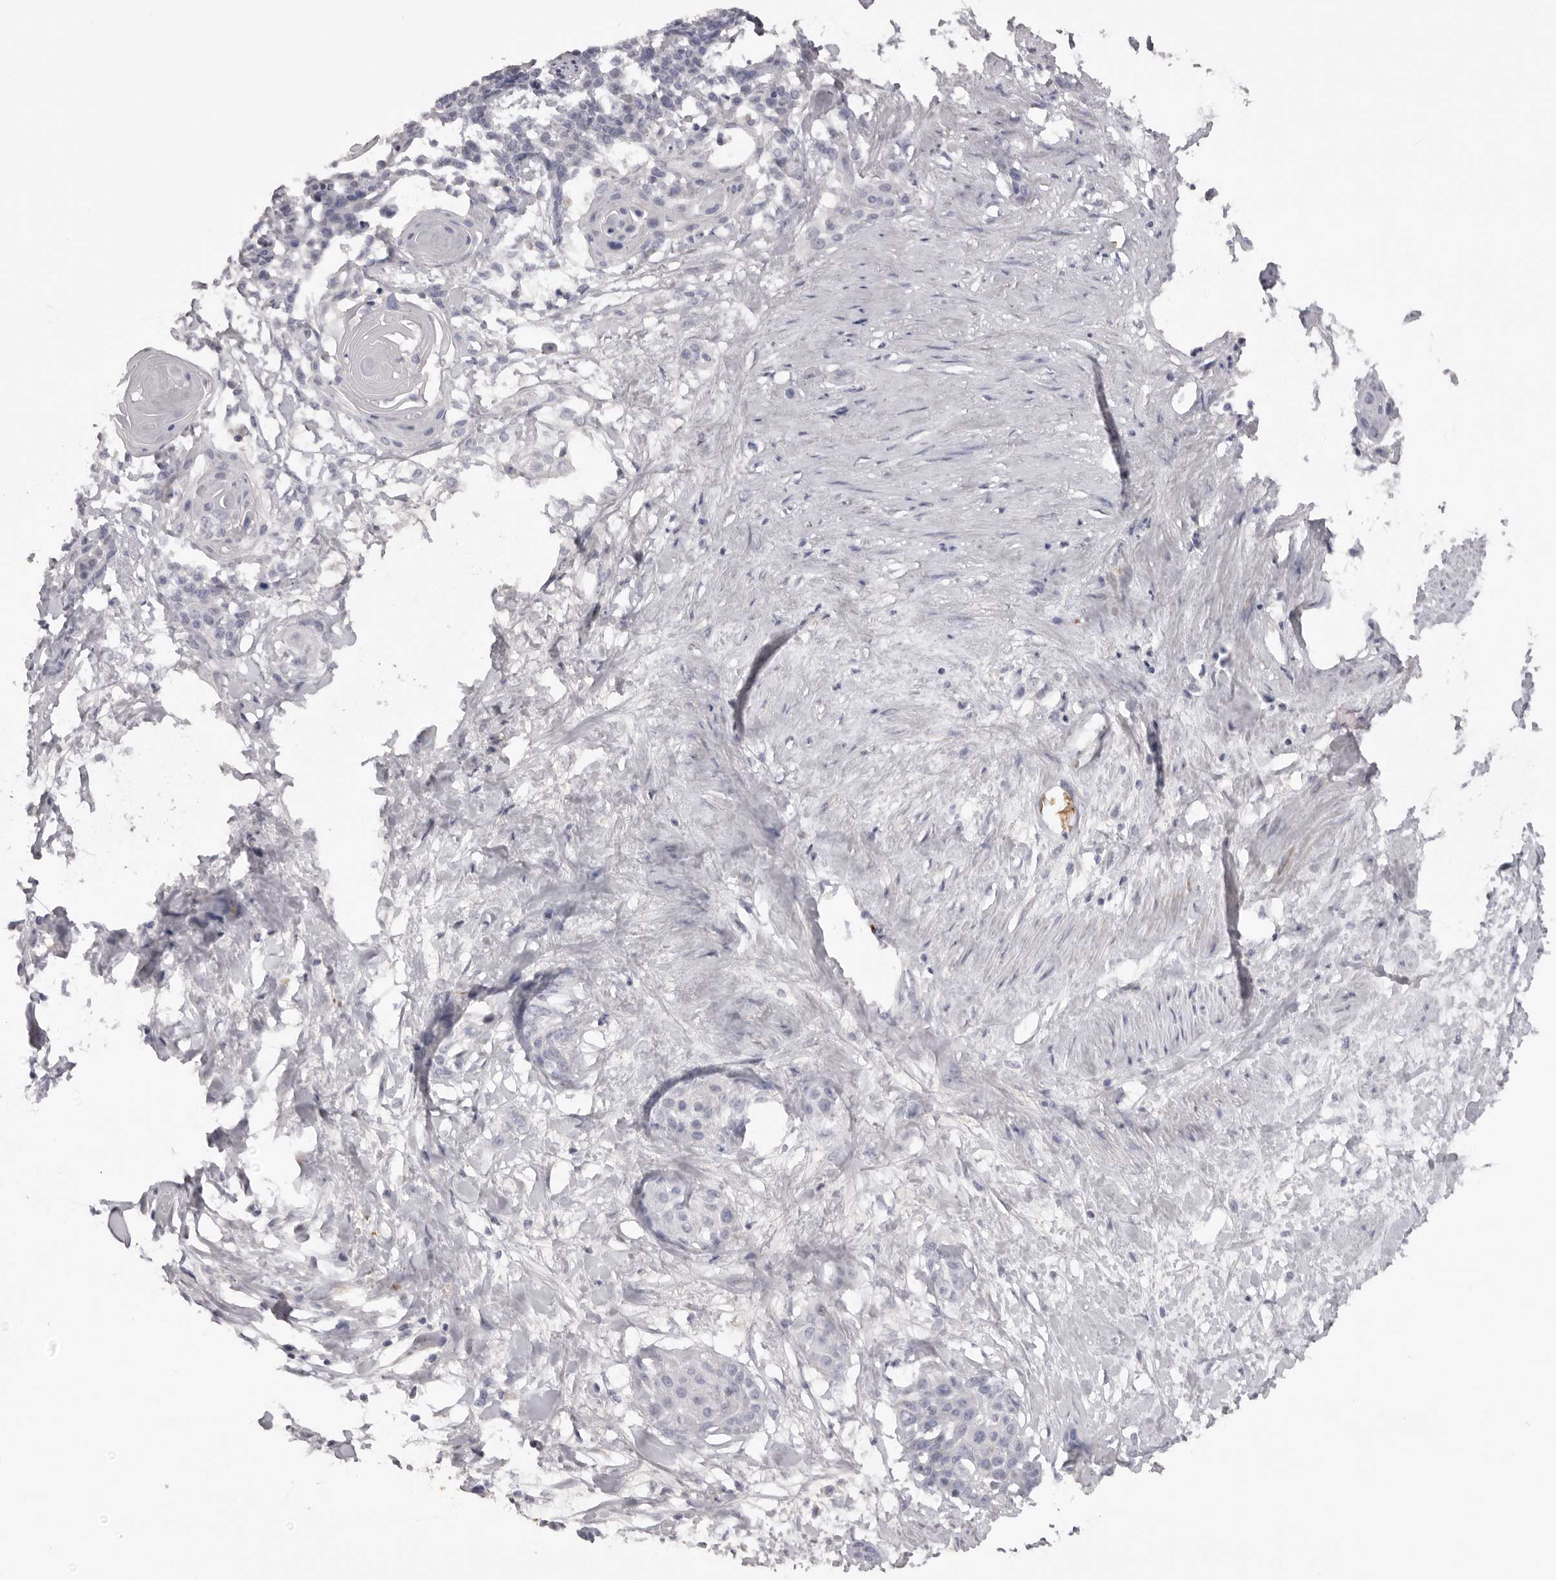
{"staining": {"intensity": "negative", "quantity": "none", "location": "none"}, "tissue": "cervical cancer", "cell_type": "Tumor cells", "image_type": "cancer", "snomed": [{"axis": "morphology", "description": "Squamous cell carcinoma, NOS"}, {"axis": "topography", "description": "Cervix"}], "caption": "High magnification brightfield microscopy of squamous cell carcinoma (cervical) stained with DAB (brown) and counterstained with hematoxylin (blue): tumor cells show no significant expression.", "gene": "TNR", "patient": {"sex": "female", "age": 57}}